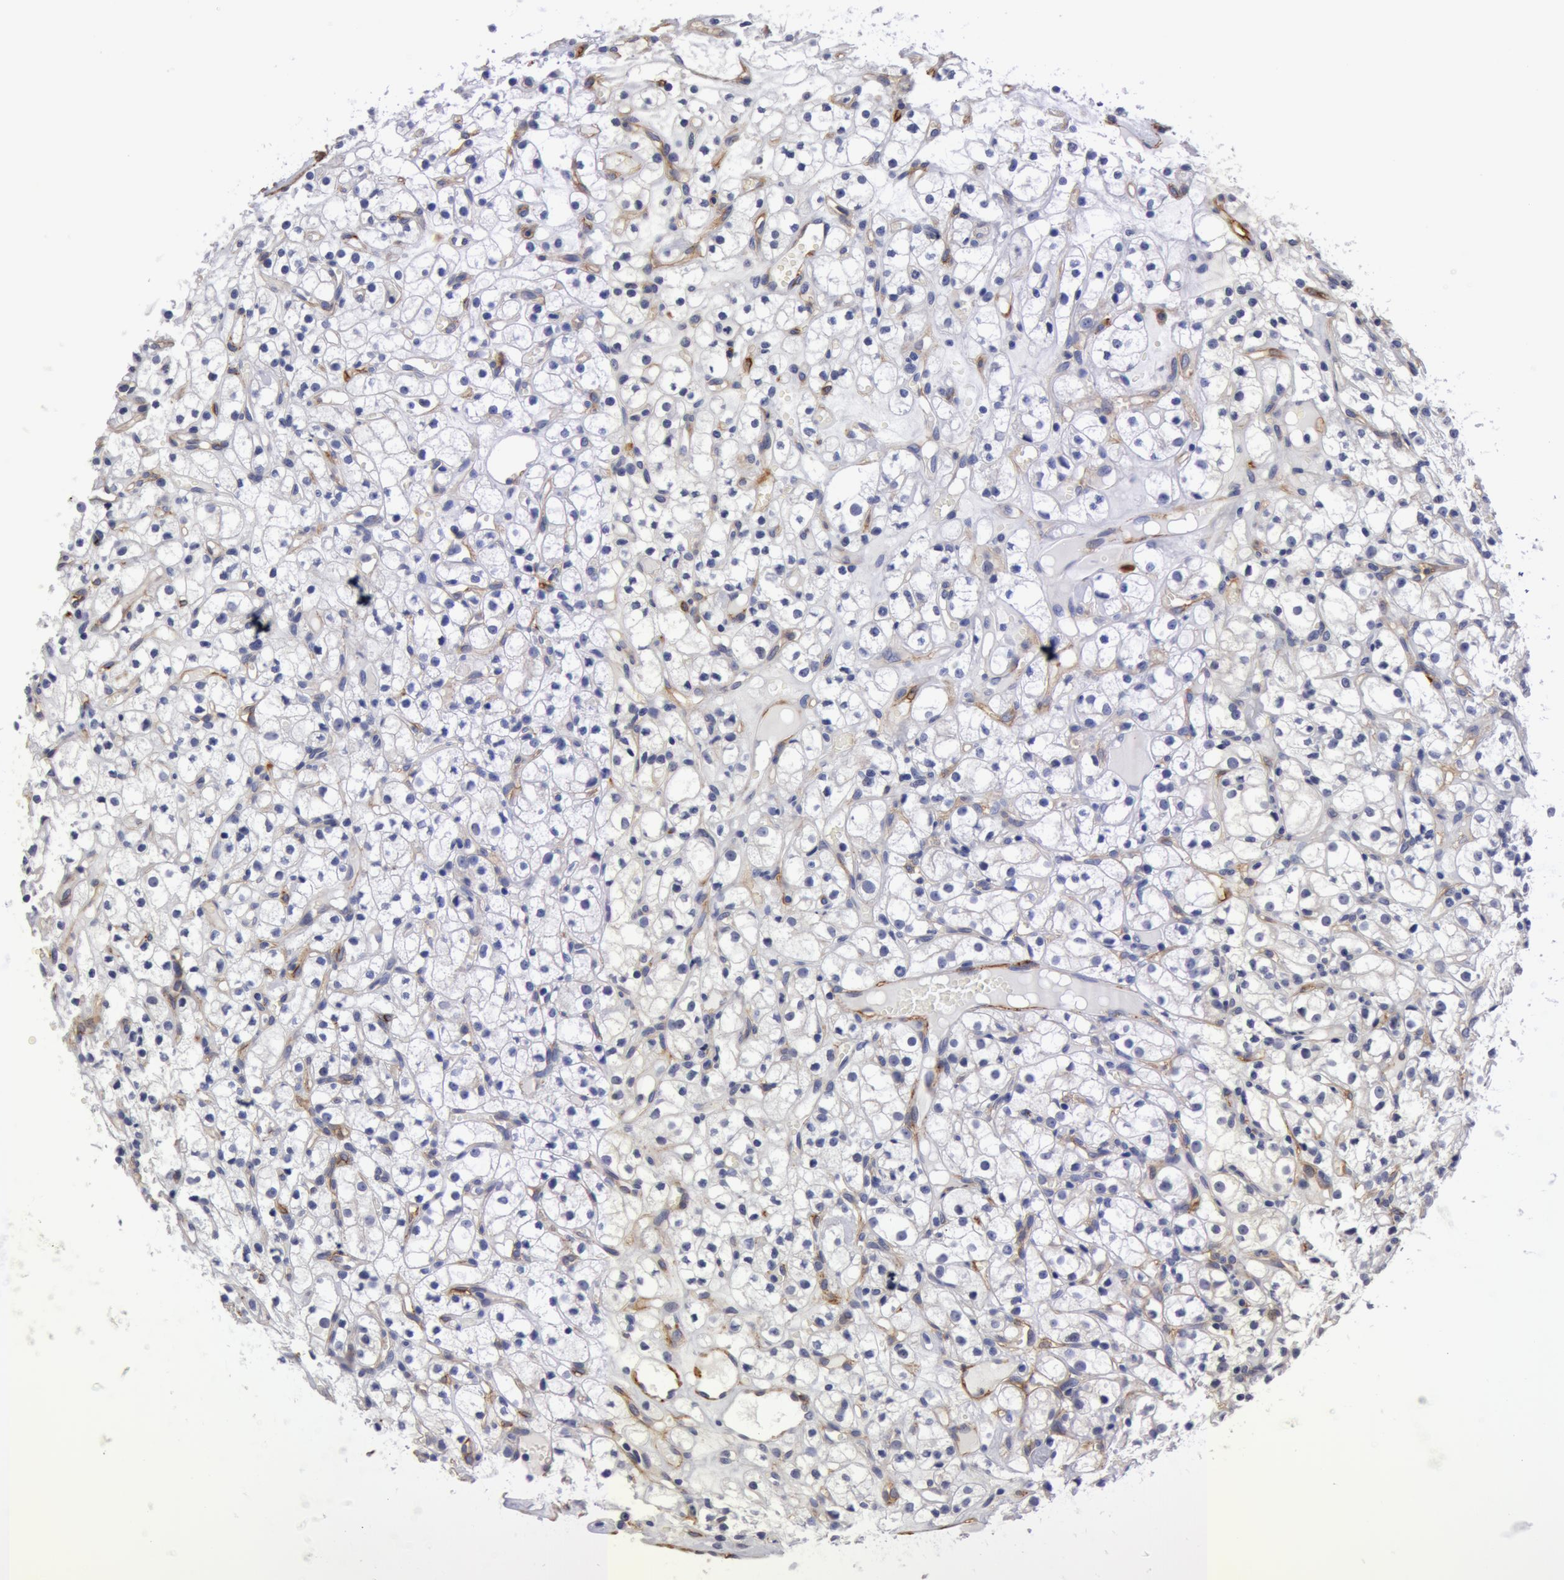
{"staining": {"intensity": "negative", "quantity": "none", "location": "none"}, "tissue": "renal cancer", "cell_type": "Tumor cells", "image_type": "cancer", "snomed": [{"axis": "morphology", "description": "Adenocarcinoma, NOS"}, {"axis": "topography", "description": "Kidney"}], "caption": "IHC photomicrograph of renal adenocarcinoma stained for a protein (brown), which displays no staining in tumor cells.", "gene": "IL23A", "patient": {"sex": "male", "age": 61}}